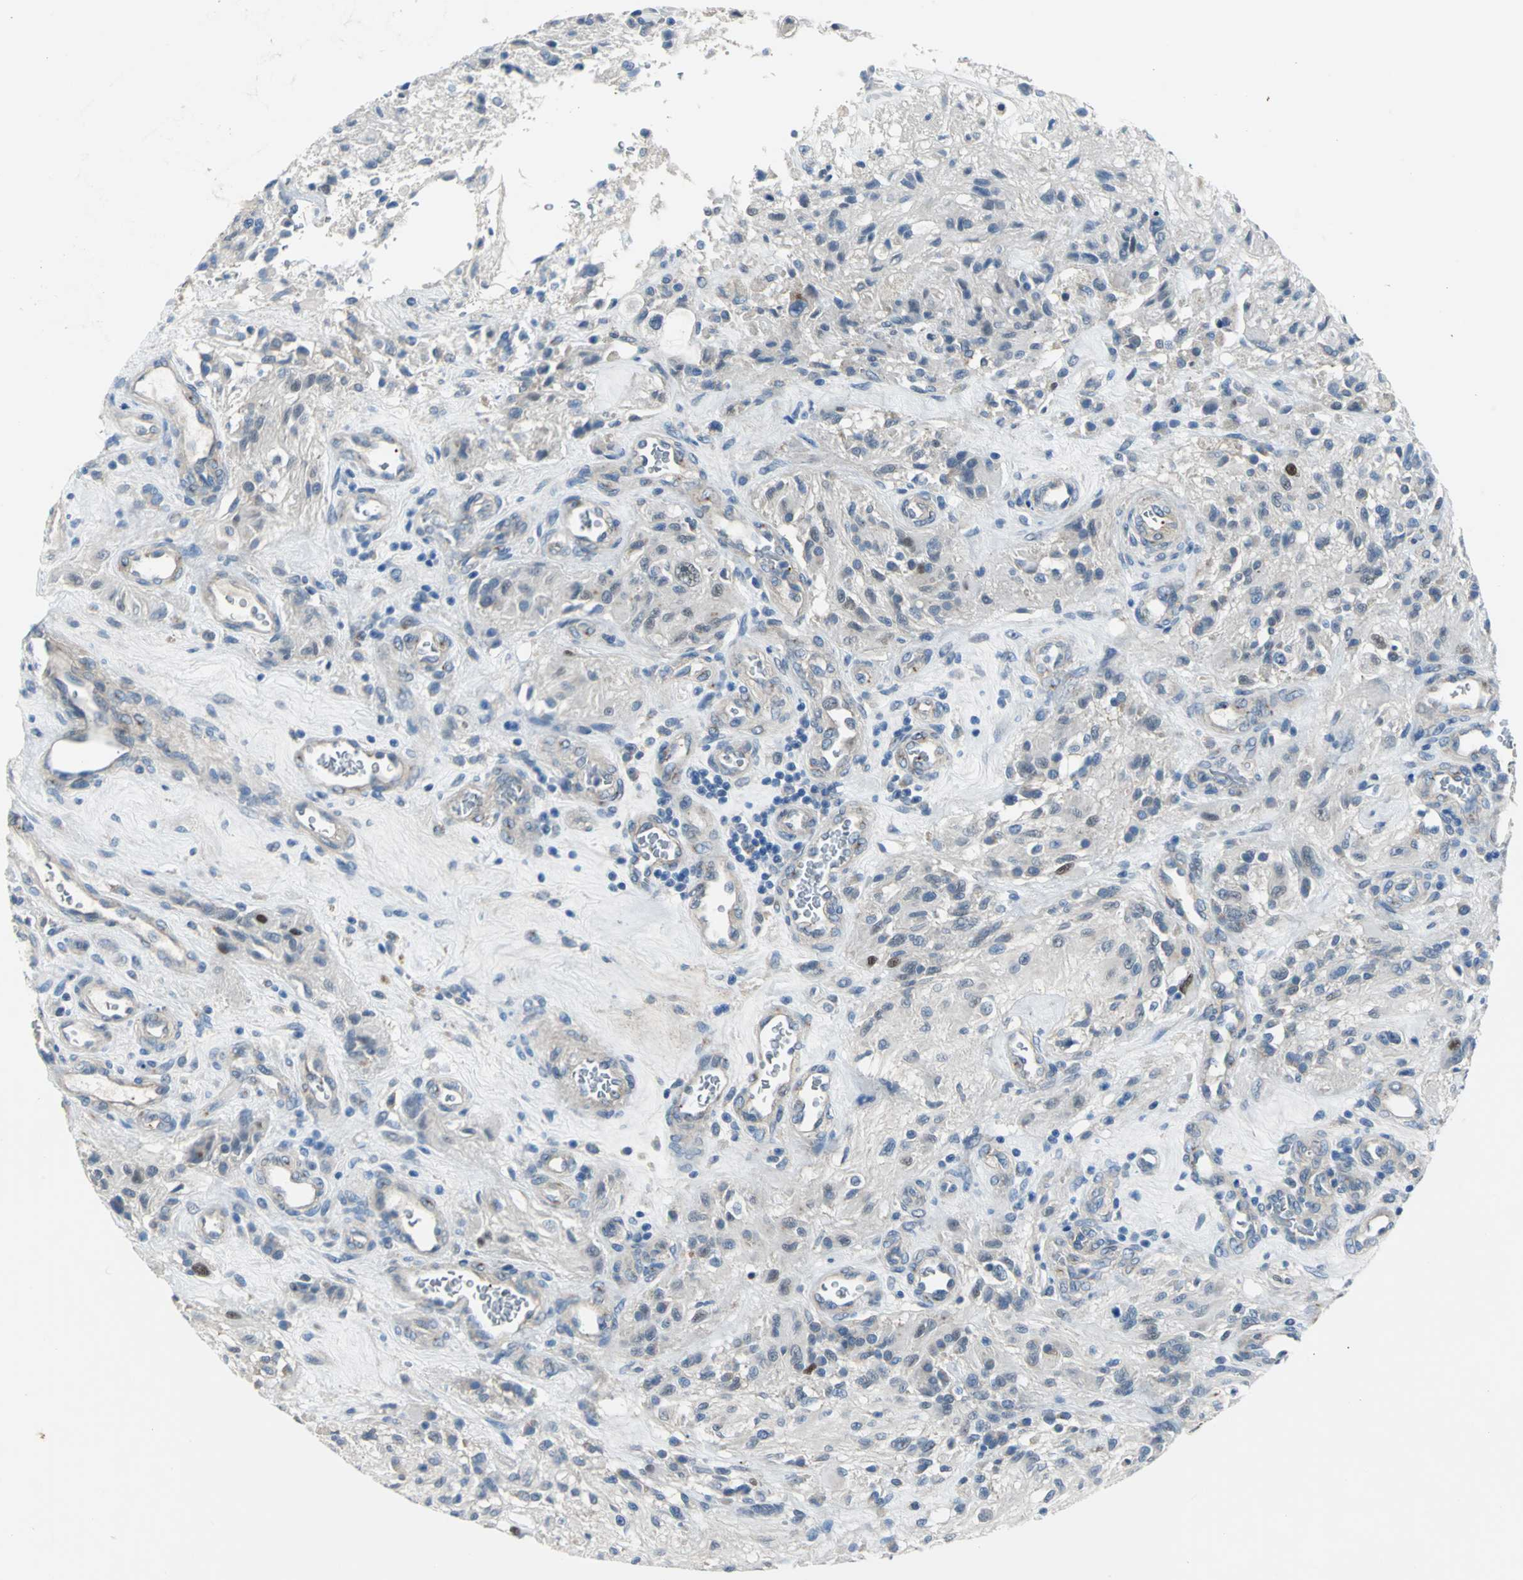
{"staining": {"intensity": "weak", "quantity": "25%-75%", "location": "cytoplasmic/membranous,nuclear"}, "tissue": "glioma", "cell_type": "Tumor cells", "image_type": "cancer", "snomed": [{"axis": "morphology", "description": "Normal tissue, NOS"}, {"axis": "morphology", "description": "Glioma, malignant, High grade"}, {"axis": "topography", "description": "Cerebral cortex"}], "caption": "This is an image of IHC staining of glioma, which shows weak expression in the cytoplasmic/membranous and nuclear of tumor cells.", "gene": "SELP", "patient": {"sex": "male", "age": 56}}